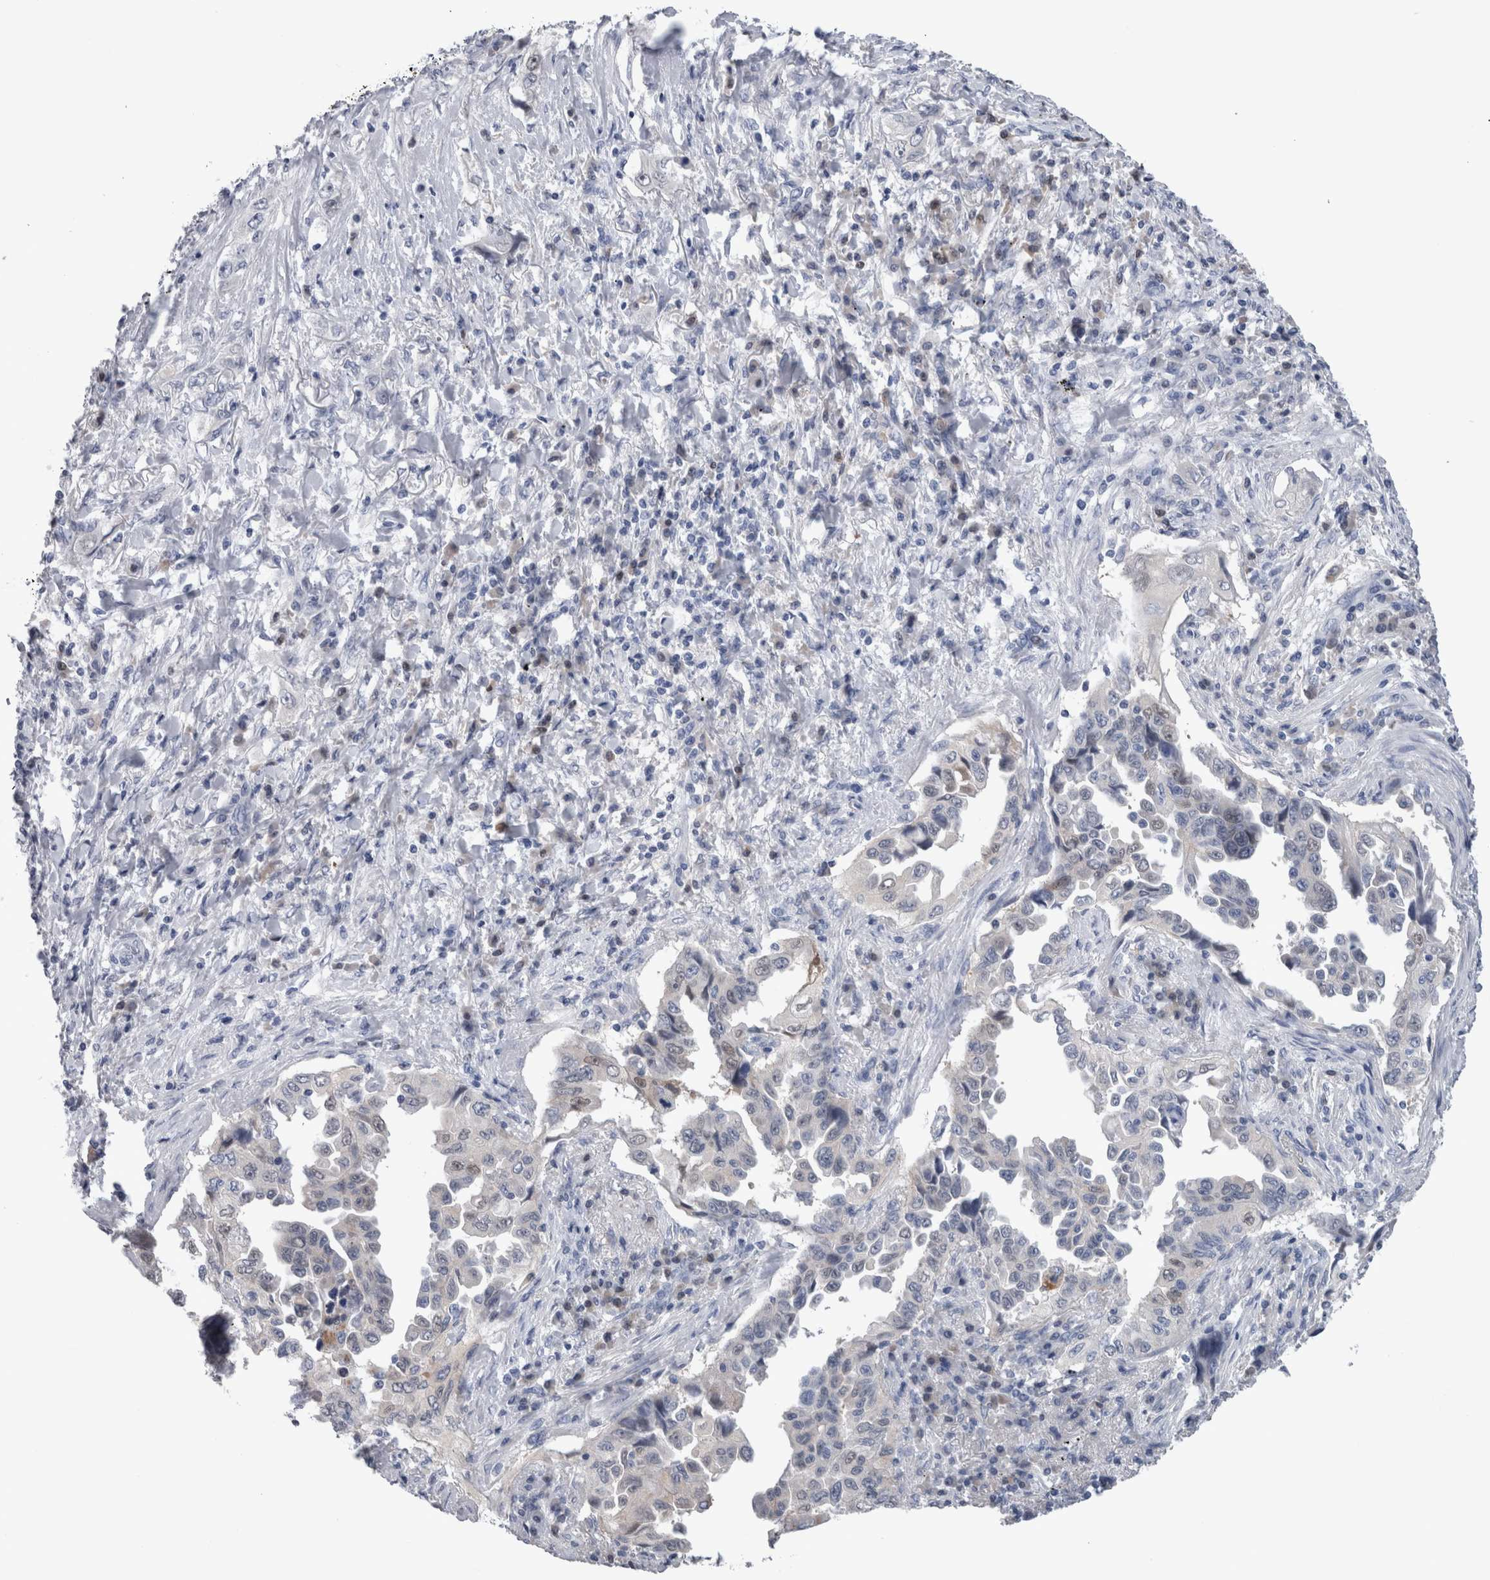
{"staining": {"intensity": "negative", "quantity": "none", "location": "none"}, "tissue": "lung cancer", "cell_type": "Tumor cells", "image_type": "cancer", "snomed": [{"axis": "morphology", "description": "Adenocarcinoma, NOS"}, {"axis": "topography", "description": "Lung"}], "caption": "A histopathology image of human lung cancer is negative for staining in tumor cells.", "gene": "CA8", "patient": {"sex": "female", "age": 51}}